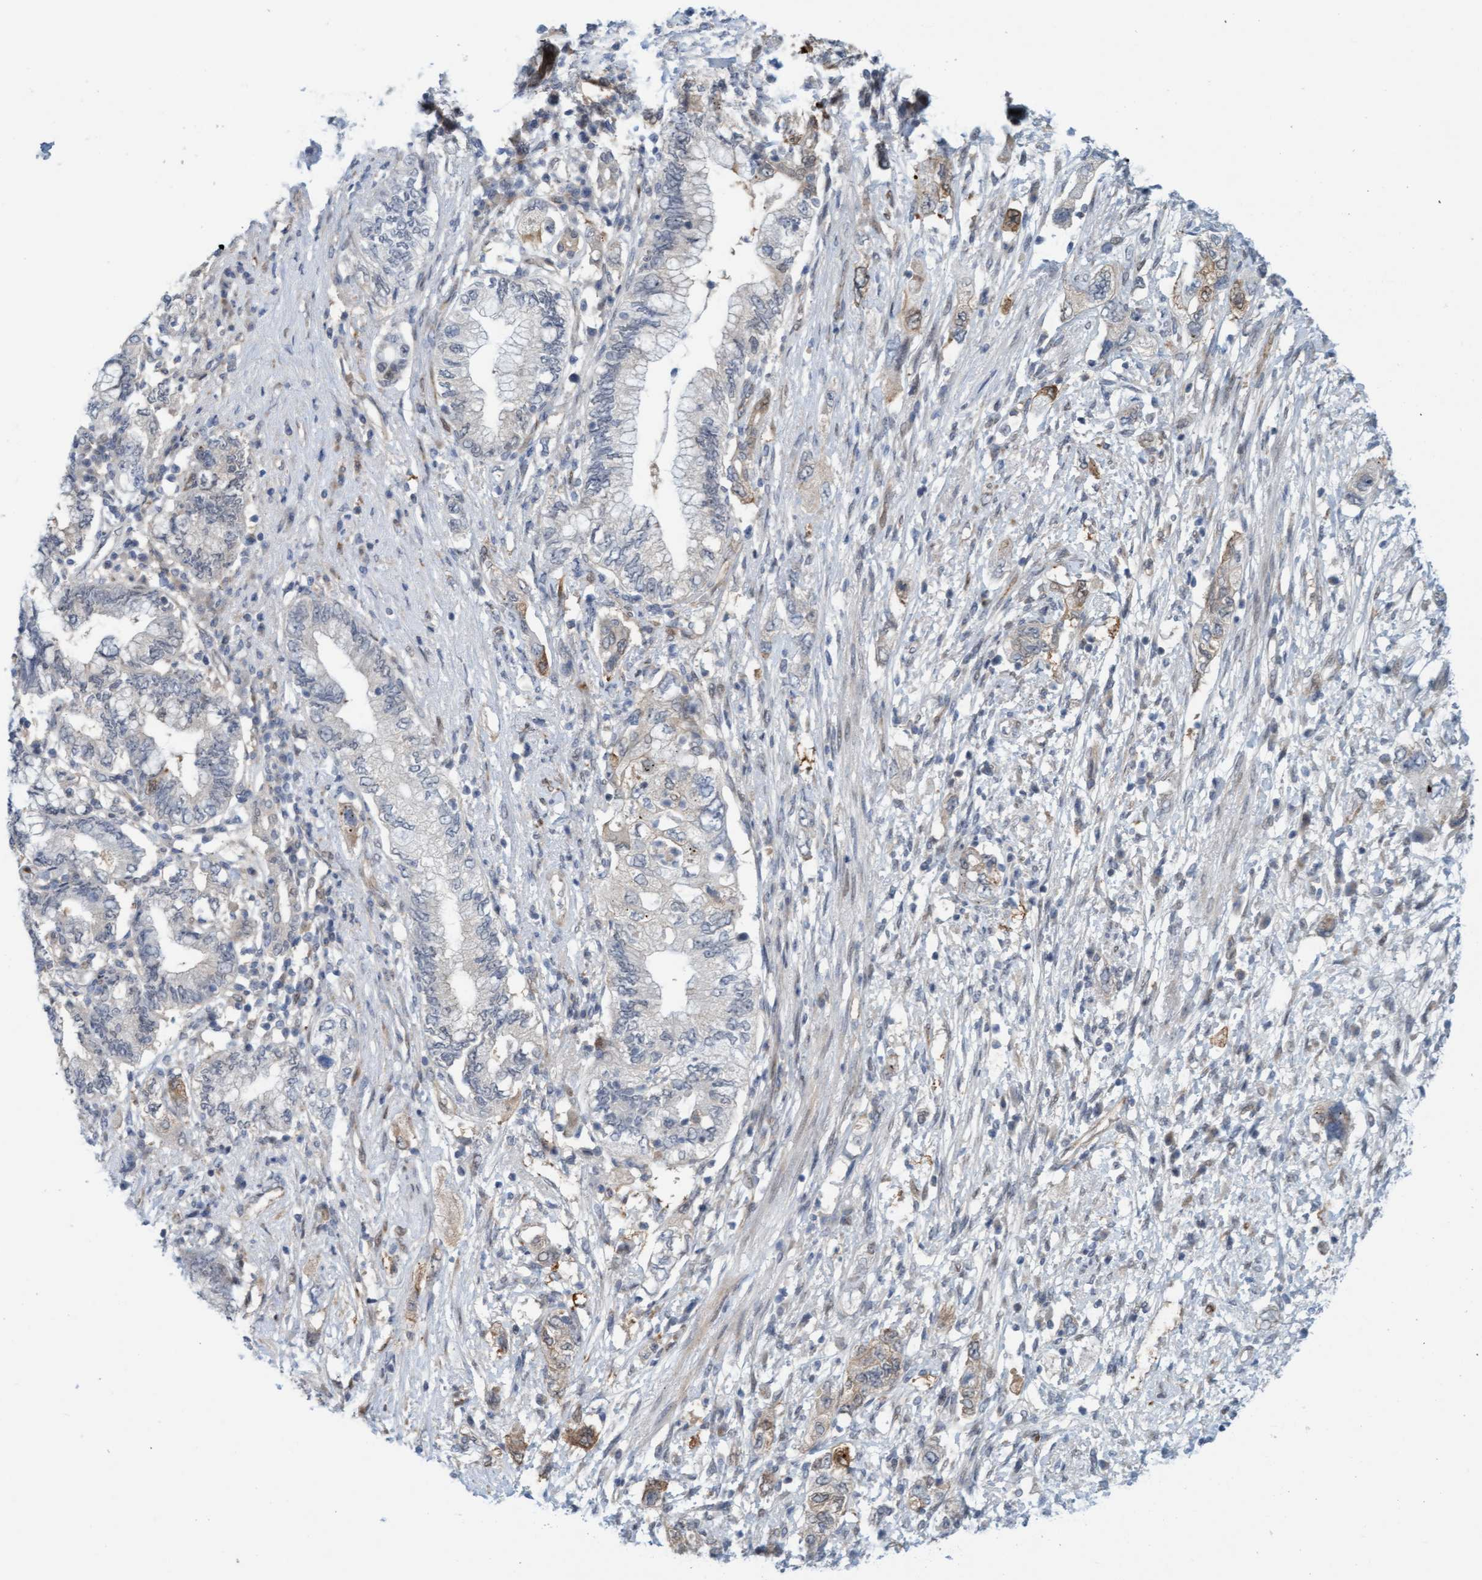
{"staining": {"intensity": "moderate", "quantity": "25%-75%", "location": "cytoplasmic/membranous"}, "tissue": "pancreatic cancer", "cell_type": "Tumor cells", "image_type": "cancer", "snomed": [{"axis": "morphology", "description": "Adenocarcinoma, NOS"}, {"axis": "topography", "description": "Pancreas"}], "caption": "High-magnification brightfield microscopy of pancreatic cancer stained with DAB (brown) and counterstained with hematoxylin (blue). tumor cells exhibit moderate cytoplasmic/membranous positivity is seen in approximately25%-75% of cells.", "gene": "EIF4EBP1", "patient": {"sex": "female", "age": 73}}